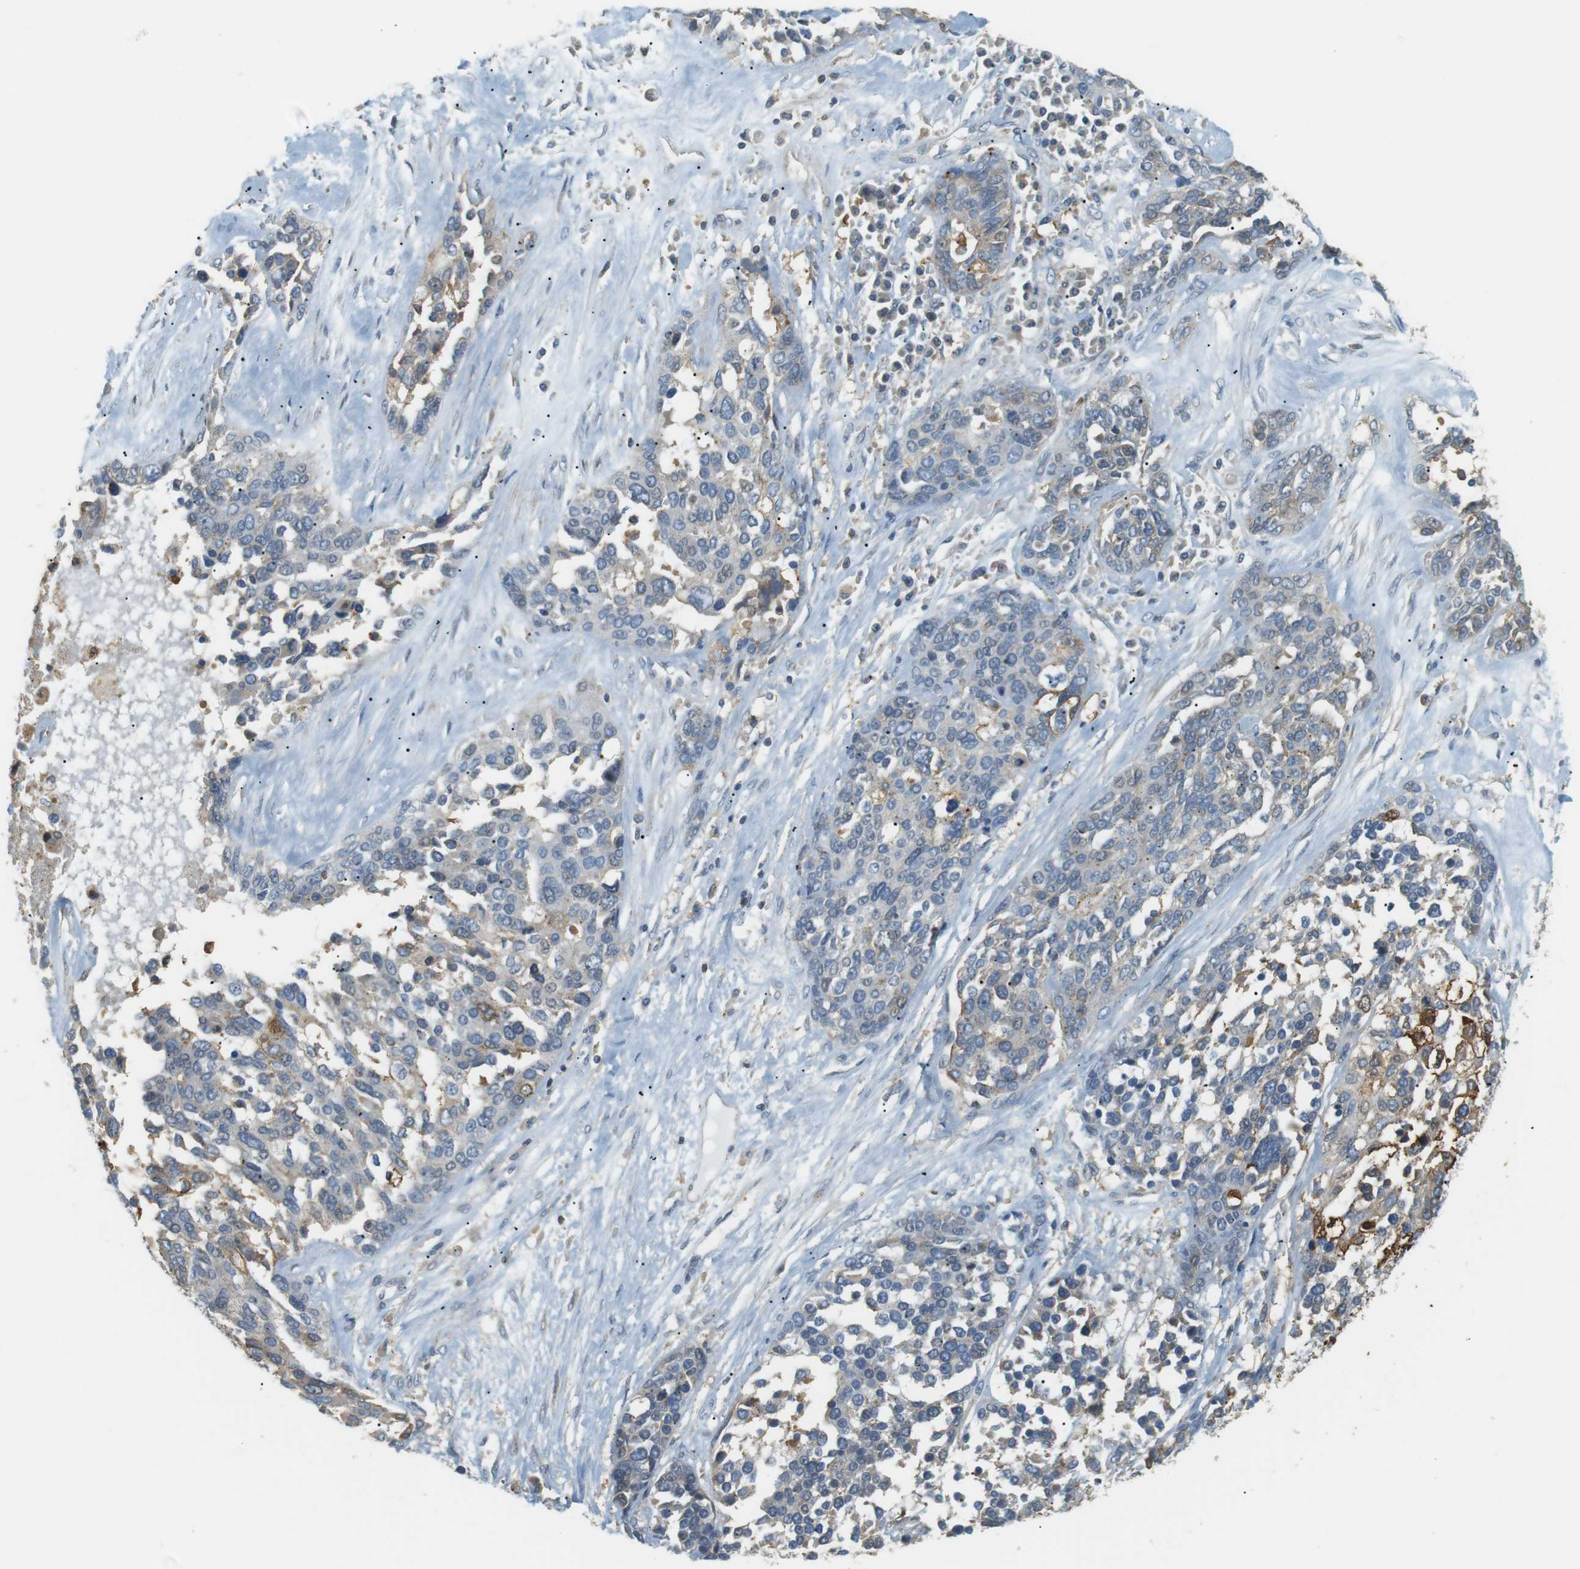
{"staining": {"intensity": "weak", "quantity": "25%-75%", "location": "cytoplasmic/membranous"}, "tissue": "ovarian cancer", "cell_type": "Tumor cells", "image_type": "cancer", "snomed": [{"axis": "morphology", "description": "Cystadenocarcinoma, serous, NOS"}, {"axis": "topography", "description": "Ovary"}], "caption": "Ovarian serous cystadenocarcinoma tissue reveals weak cytoplasmic/membranous expression in about 25%-75% of tumor cells (brown staining indicates protein expression, while blue staining denotes nuclei).", "gene": "P2RY1", "patient": {"sex": "female", "age": 44}}